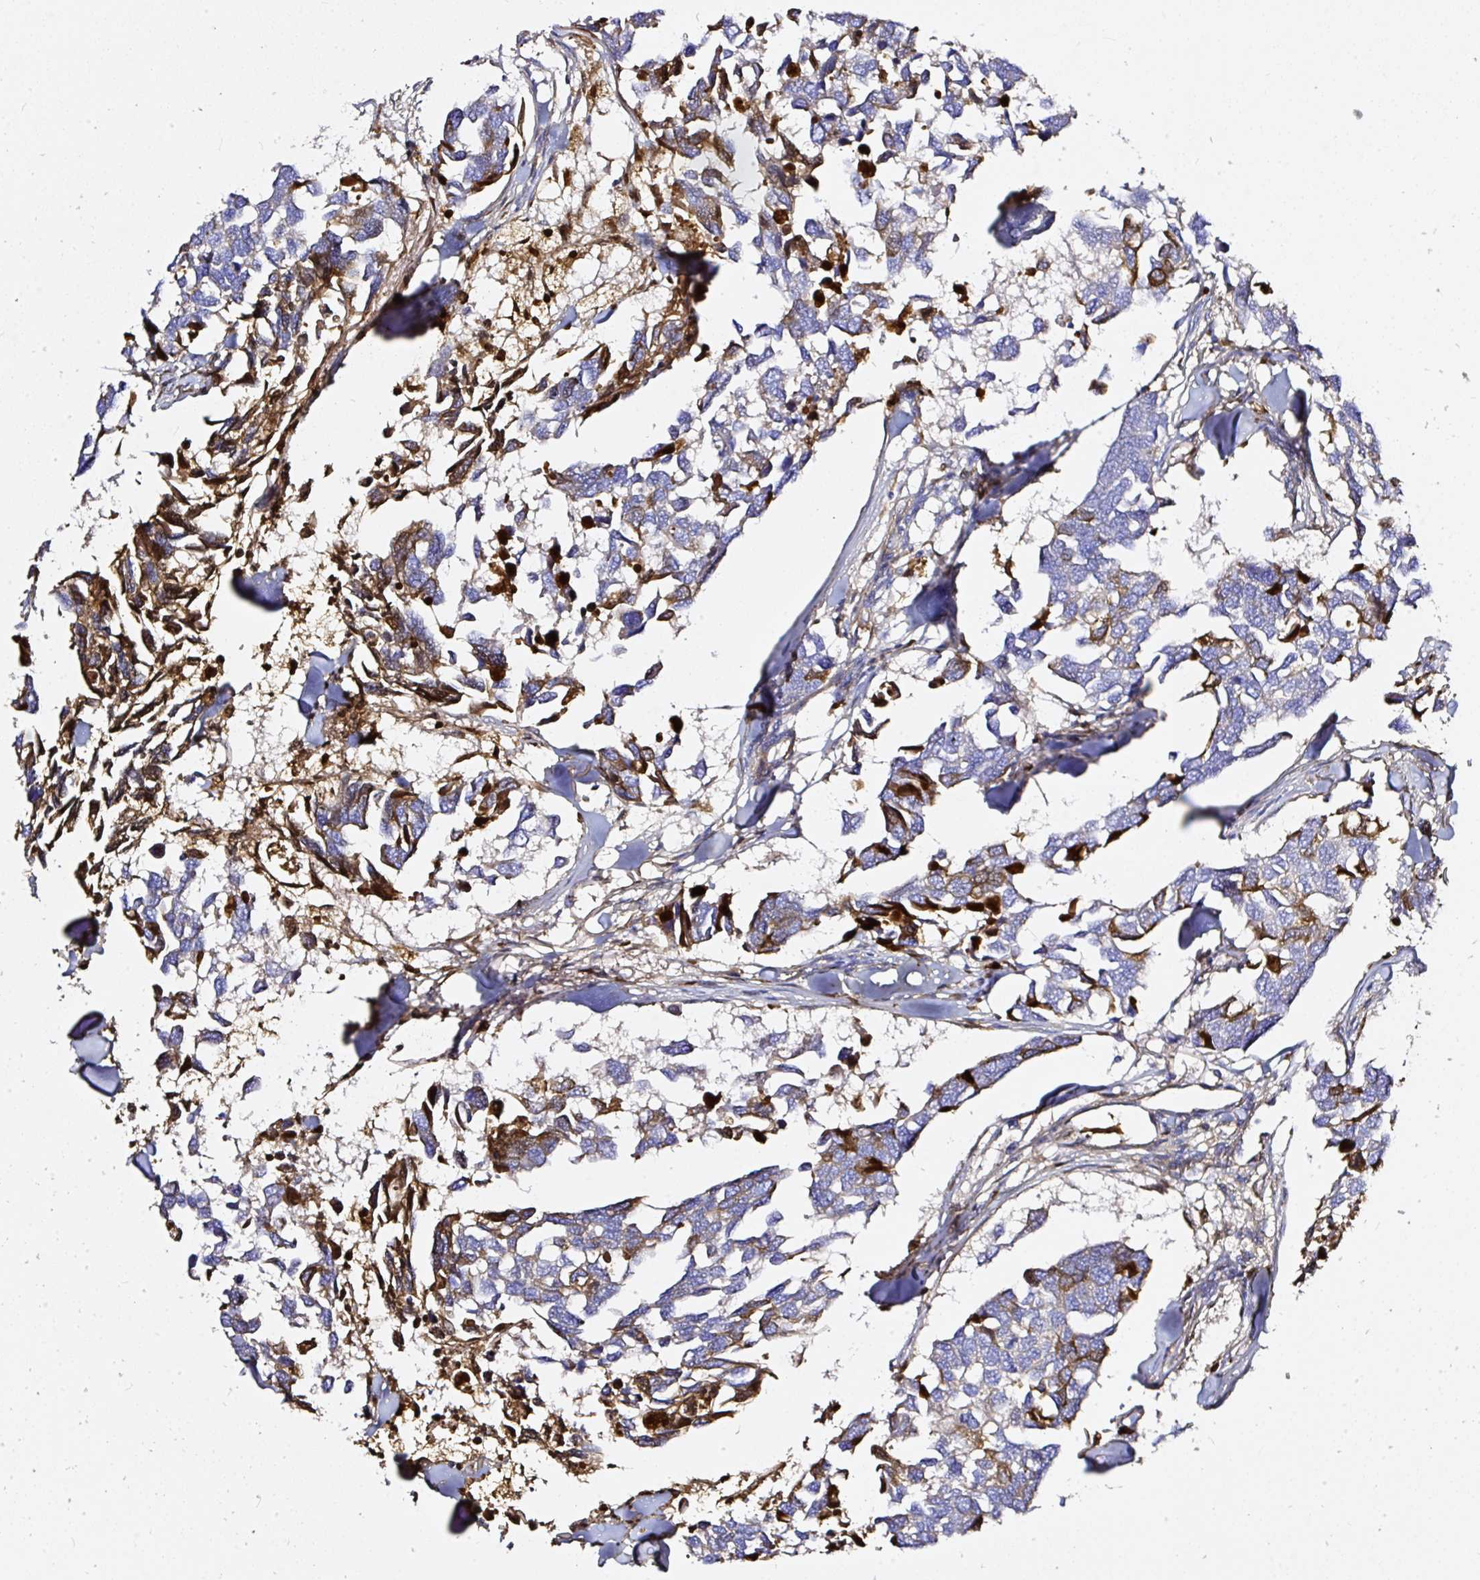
{"staining": {"intensity": "moderate", "quantity": "25%-75%", "location": "cytoplasmic/membranous"}, "tissue": "breast cancer", "cell_type": "Tumor cells", "image_type": "cancer", "snomed": [{"axis": "morphology", "description": "Duct carcinoma"}, {"axis": "topography", "description": "Breast"}], "caption": "Protein expression analysis of human intraductal carcinoma (breast) reveals moderate cytoplasmic/membranous staining in about 25%-75% of tumor cells. (DAB = brown stain, brightfield microscopy at high magnification).", "gene": "CLEC3B", "patient": {"sex": "female", "age": 83}}